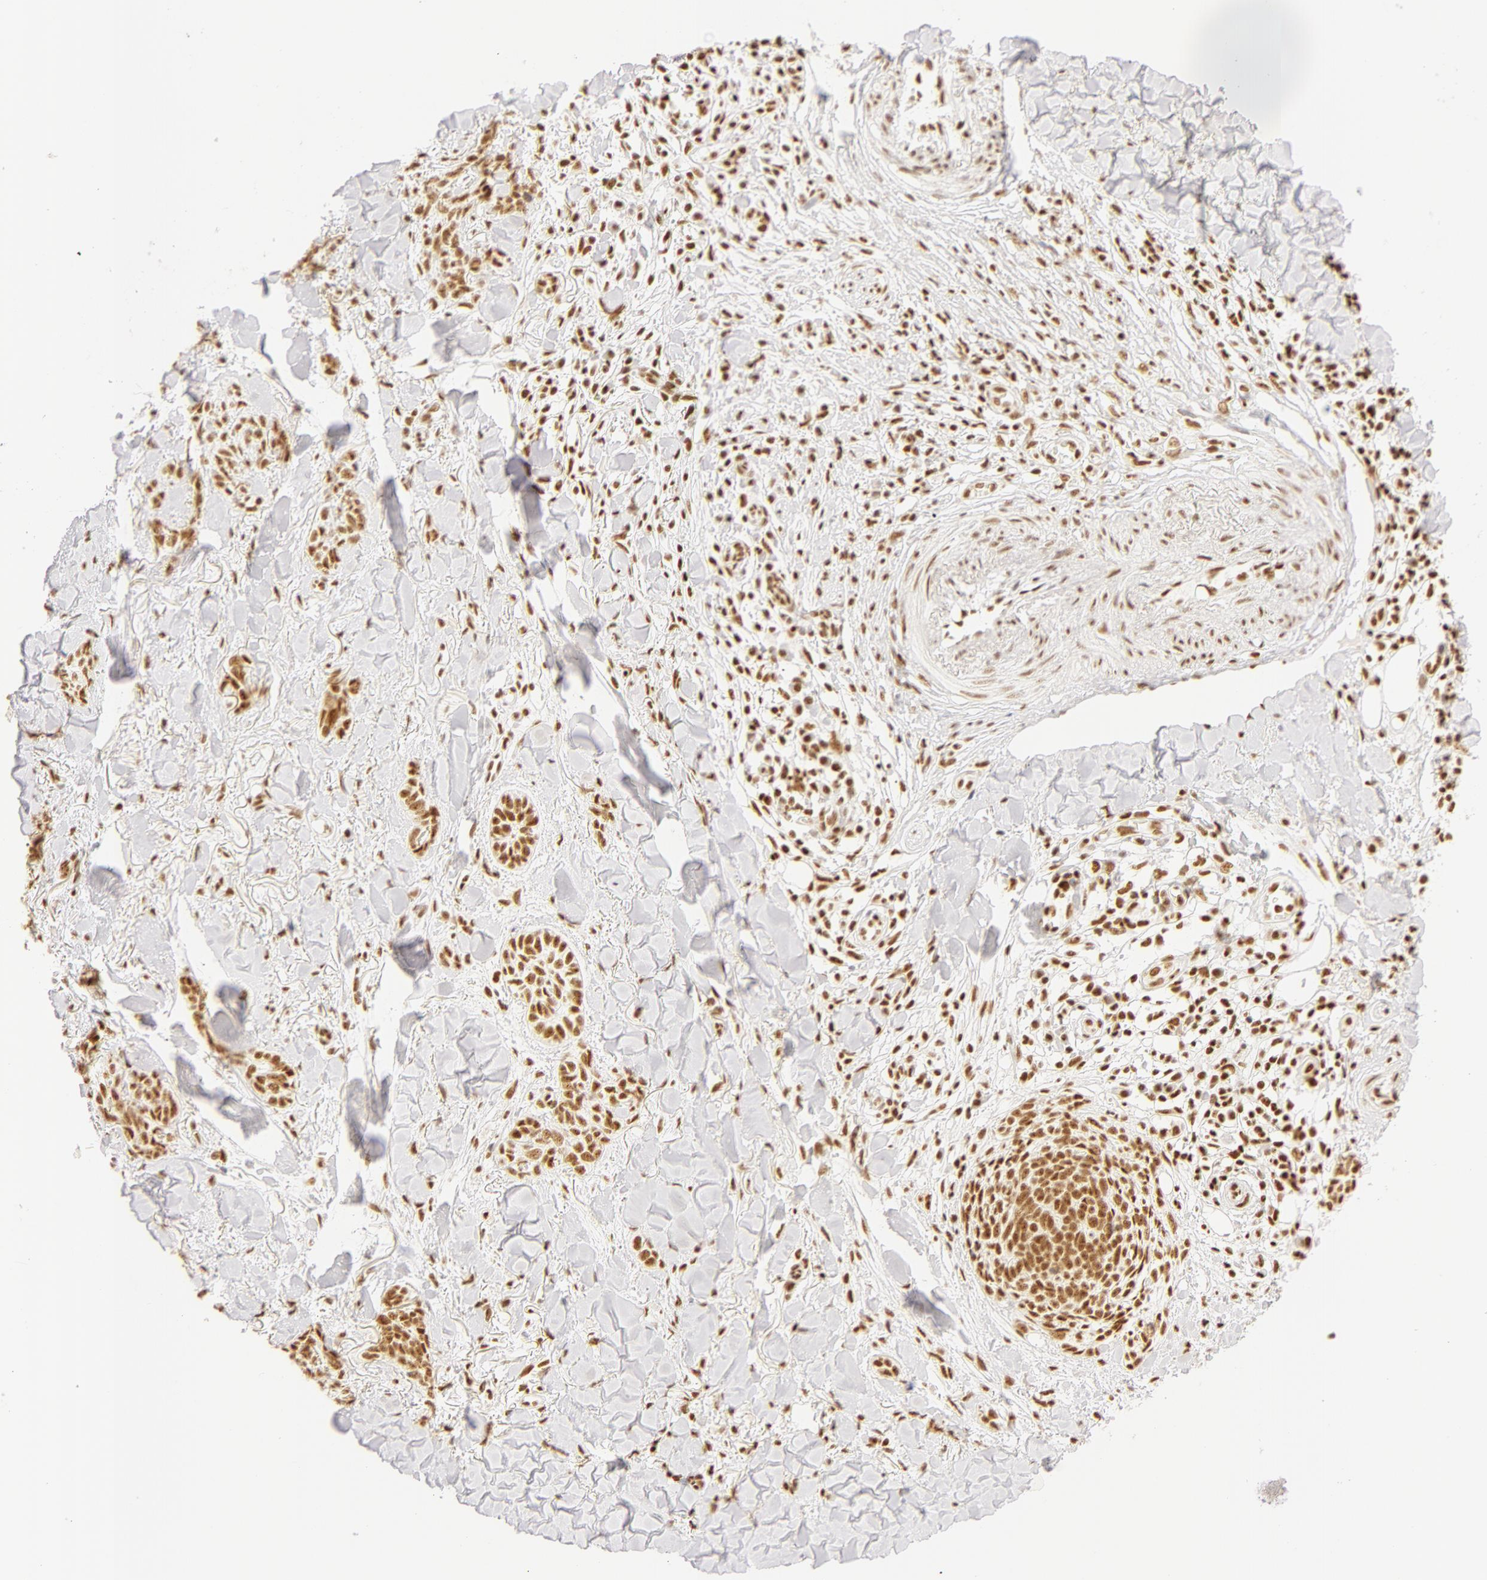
{"staining": {"intensity": "moderate", "quantity": ">75%", "location": "nuclear"}, "tissue": "skin cancer", "cell_type": "Tumor cells", "image_type": "cancer", "snomed": [{"axis": "morphology", "description": "Basal cell carcinoma"}, {"axis": "topography", "description": "Skin"}], "caption": "A brown stain shows moderate nuclear positivity of a protein in human skin cancer (basal cell carcinoma) tumor cells.", "gene": "RBM39", "patient": {"sex": "female", "age": 81}}